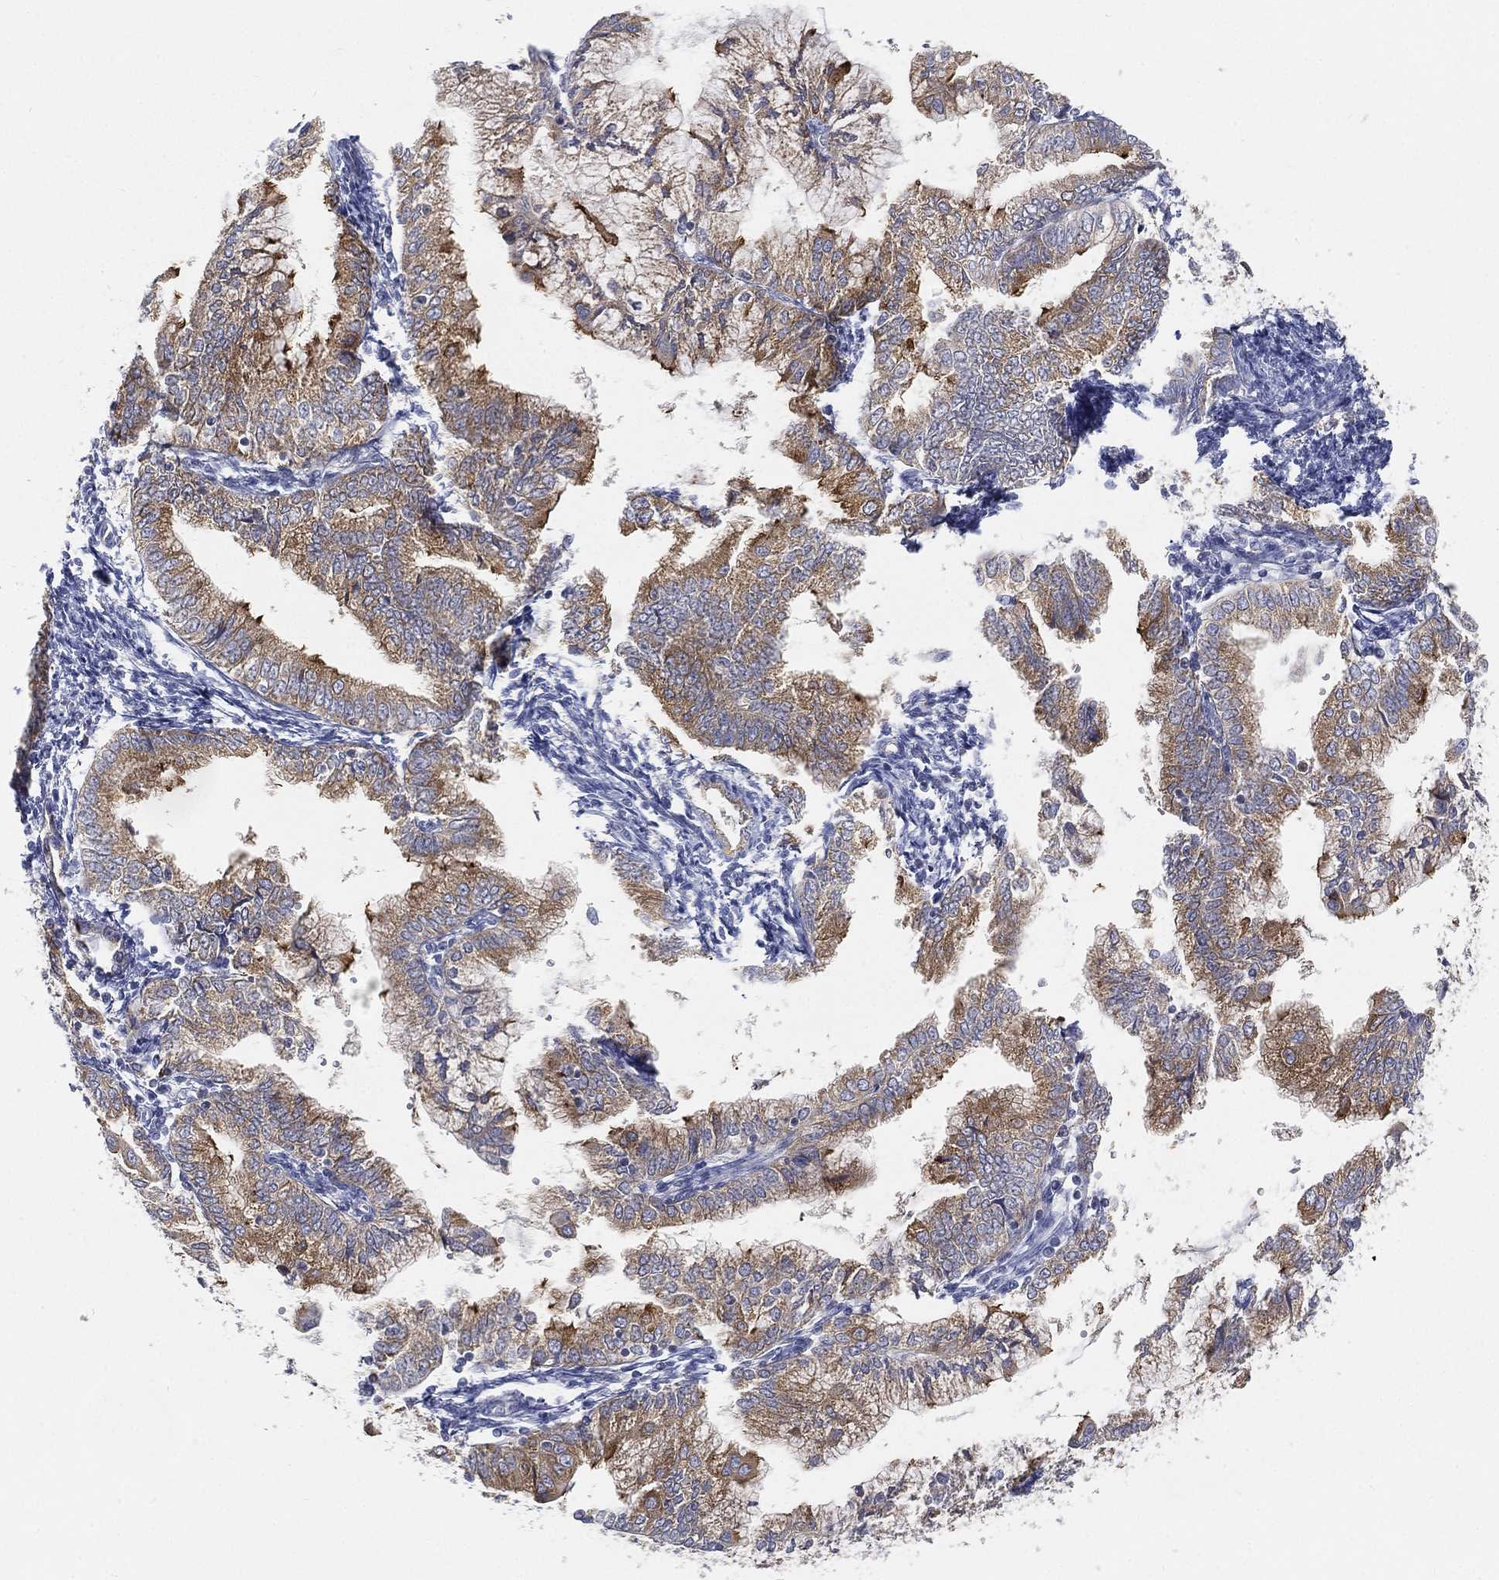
{"staining": {"intensity": "moderate", "quantity": "25%-75%", "location": "cytoplasmic/membranous"}, "tissue": "endometrial cancer", "cell_type": "Tumor cells", "image_type": "cancer", "snomed": [{"axis": "morphology", "description": "Adenocarcinoma, NOS"}, {"axis": "topography", "description": "Endometrium"}], "caption": "Approximately 25%-75% of tumor cells in human endometrial cancer display moderate cytoplasmic/membranous protein positivity as visualized by brown immunohistochemical staining.", "gene": "TMEM25", "patient": {"sex": "female", "age": 56}}